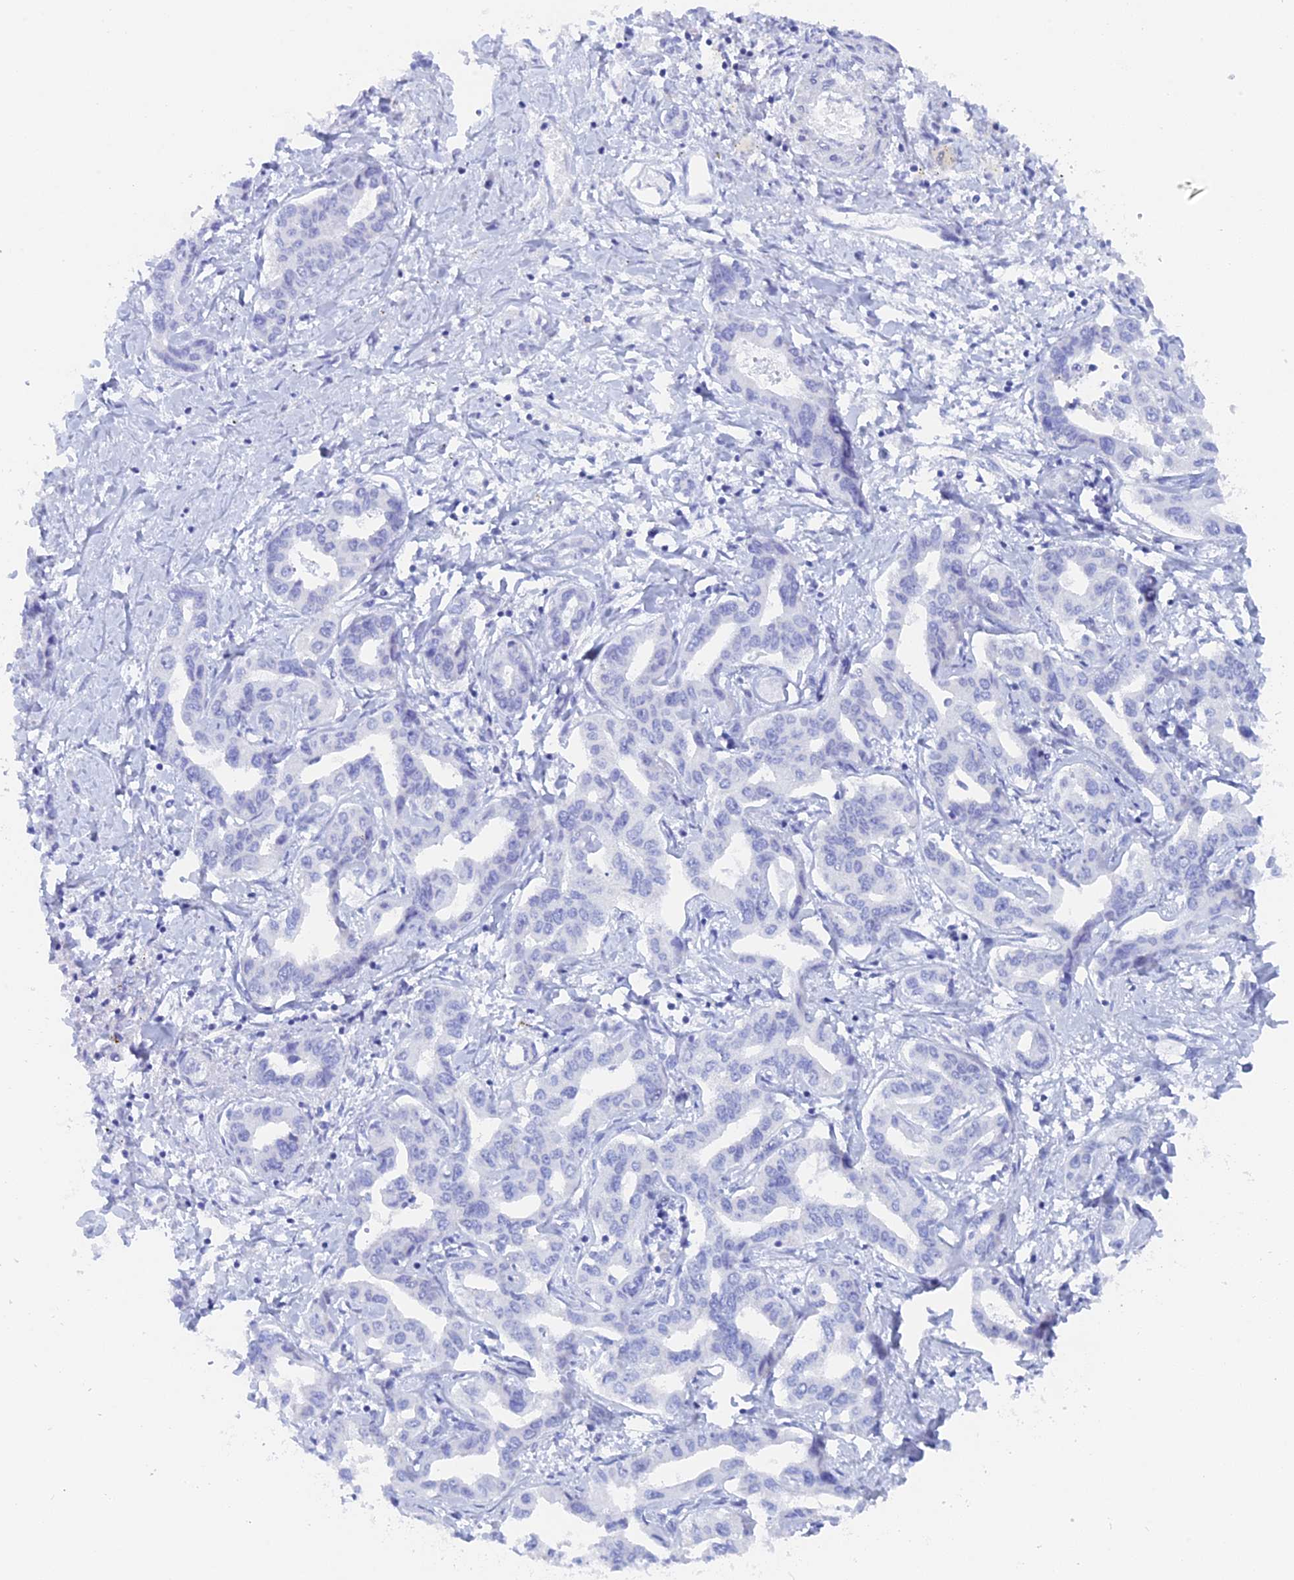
{"staining": {"intensity": "negative", "quantity": "none", "location": "none"}, "tissue": "liver cancer", "cell_type": "Tumor cells", "image_type": "cancer", "snomed": [{"axis": "morphology", "description": "Cholangiocarcinoma"}, {"axis": "topography", "description": "Liver"}], "caption": "A histopathology image of human cholangiocarcinoma (liver) is negative for staining in tumor cells. (DAB (3,3'-diaminobenzidine) IHC with hematoxylin counter stain).", "gene": "DACT3", "patient": {"sex": "male", "age": 59}}